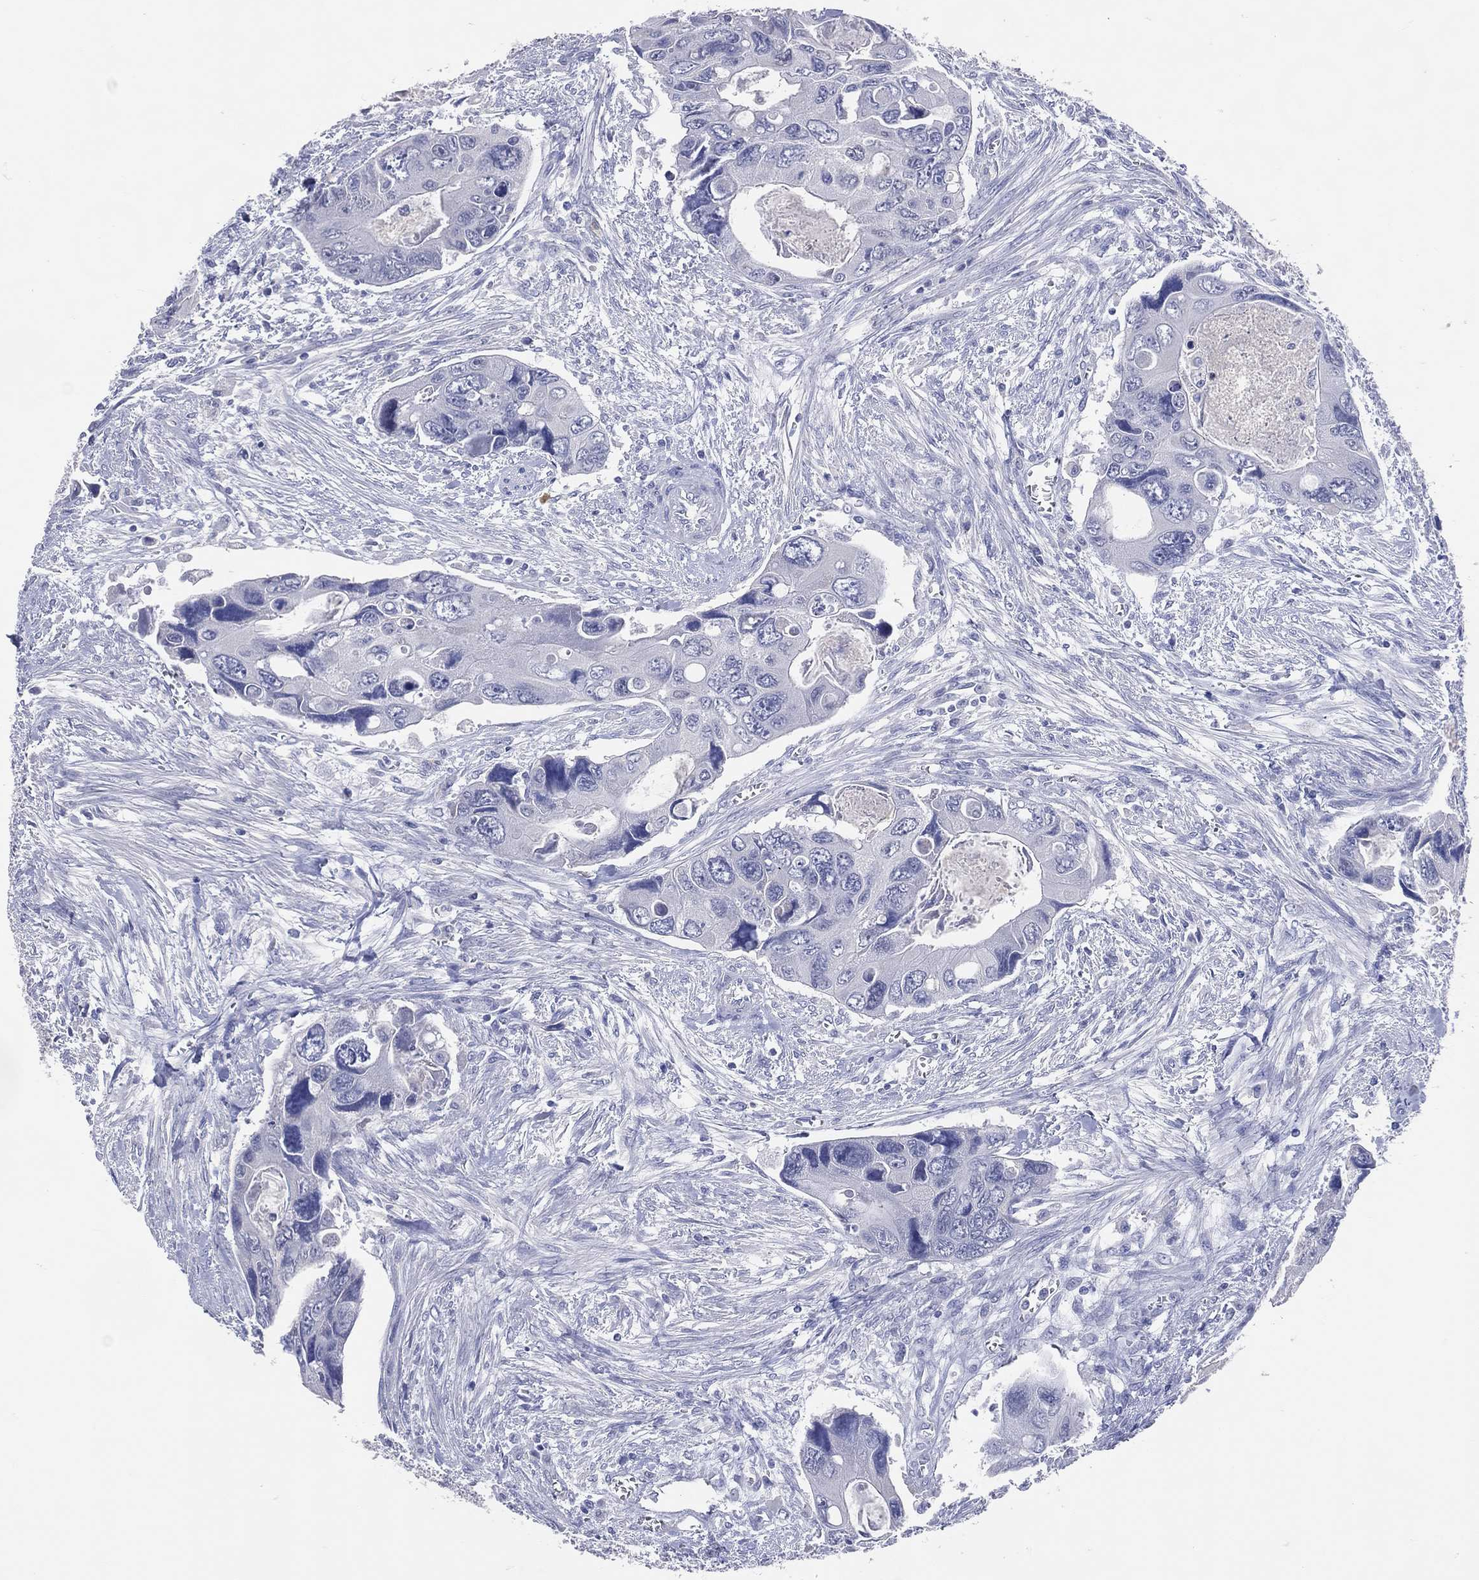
{"staining": {"intensity": "negative", "quantity": "none", "location": "none"}, "tissue": "colorectal cancer", "cell_type": "Tumor cells", "image_type": "cancer", "snomed": [{"axis": "morphology", "description": "Adenocarcinoma, NOS"}, {"axis": "topography", "description": "Rectum"}], "caption": "Micrograph shows no protein expression in tumor cells of colorectal cancer (adenocarcinoma) tissue.", "gene": "DNAH6", "patient": {"sex": "male", "age": 62}}